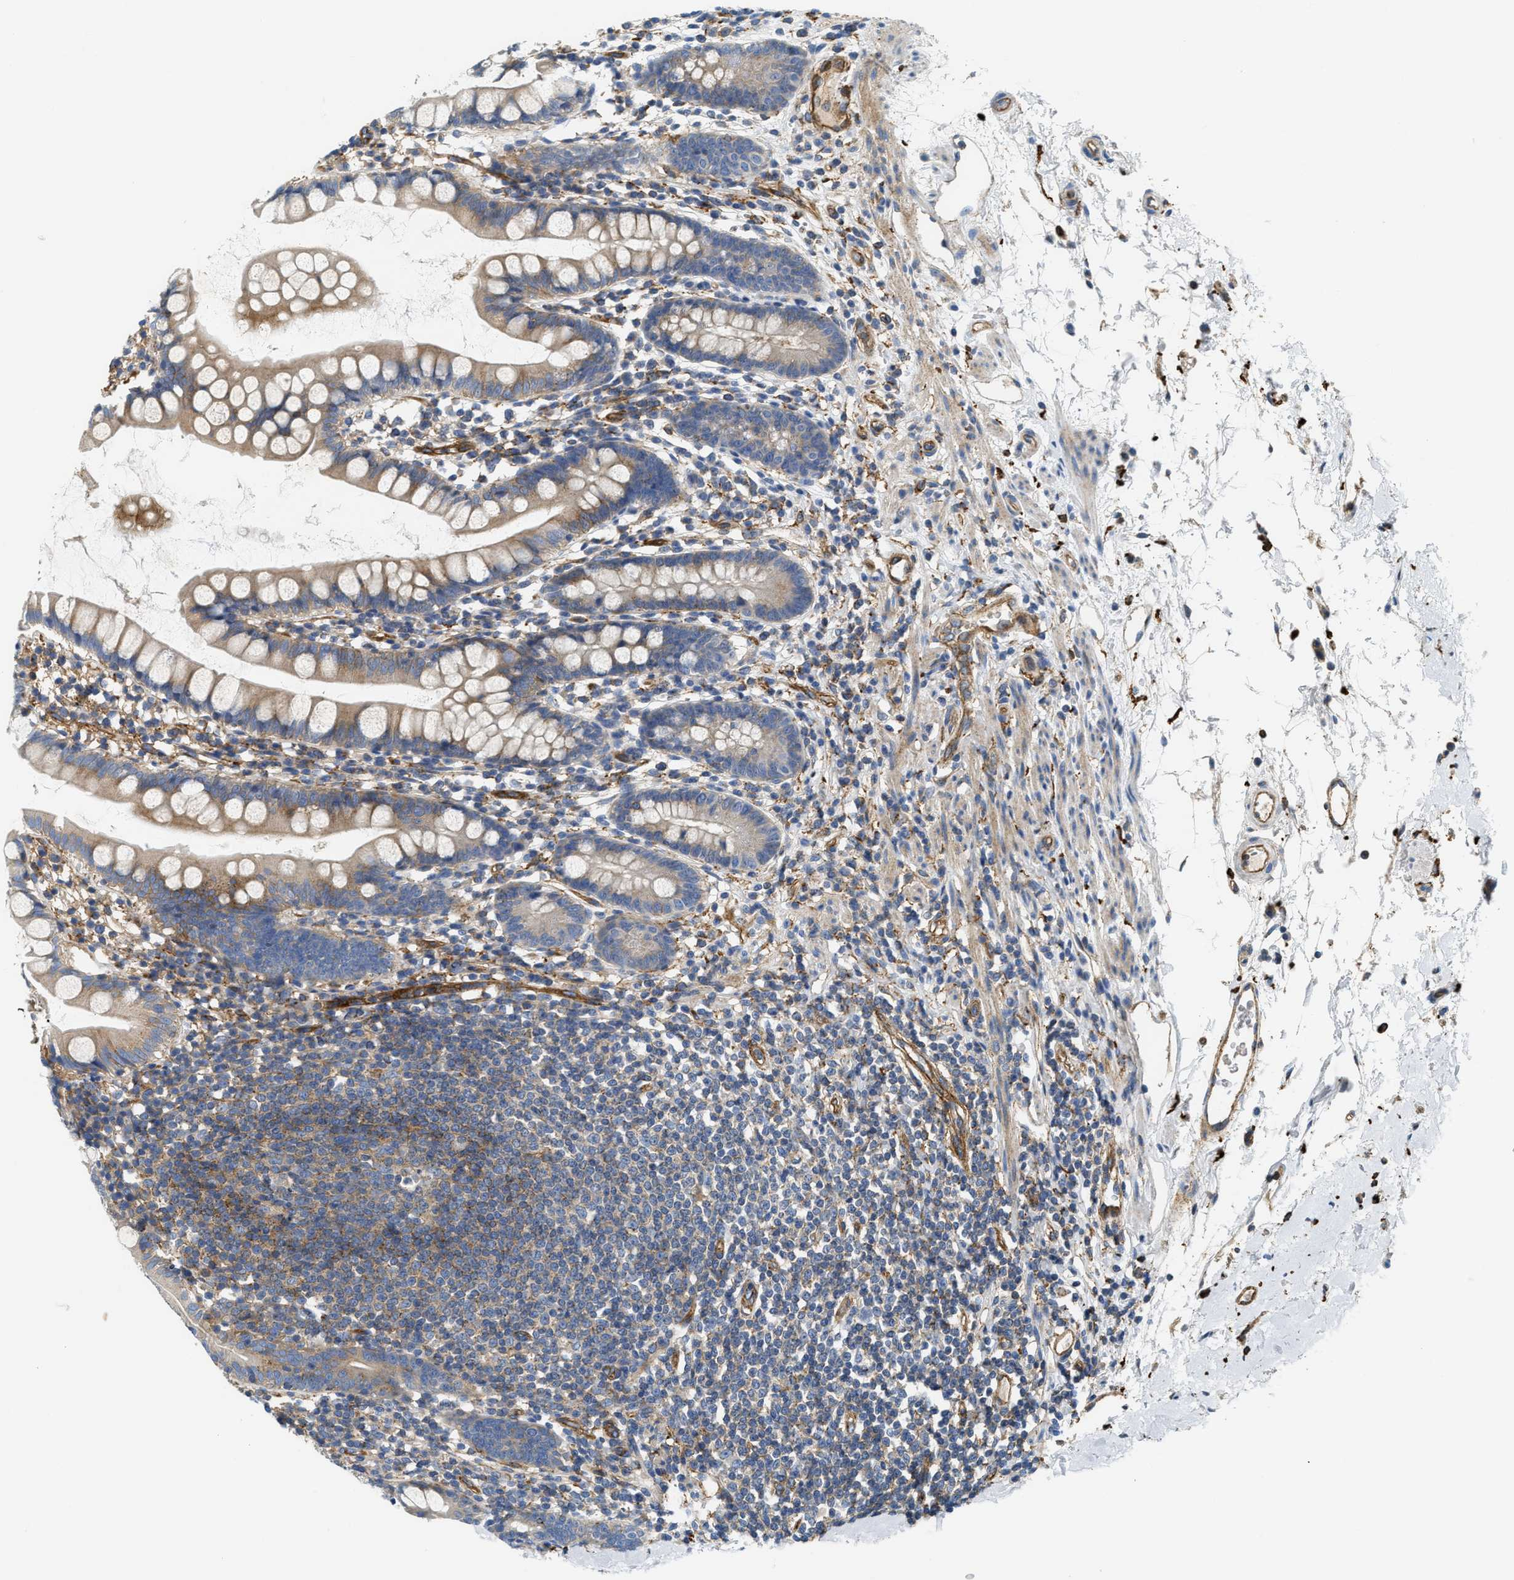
{"staining": {"intensity": "moderate", "quantity": "<25%", "location": "cytoplasmic/membranous"}, "tissue": "small intestine", "cell_type": "Glandular cells", "image_type": "normal", "snomed": [{"axis": "morphology", "description": "Normal tissue, NOS"}, {"axis": "topography", "description": "Small intestine"}], "caption": "Moderate cytoplasmic/membranous positivity is appreciated in about <25% of glandular cells in unremarkable small intestine.", "gene": "NSUN7", "patient": {"sex": "female", "age": 84}}